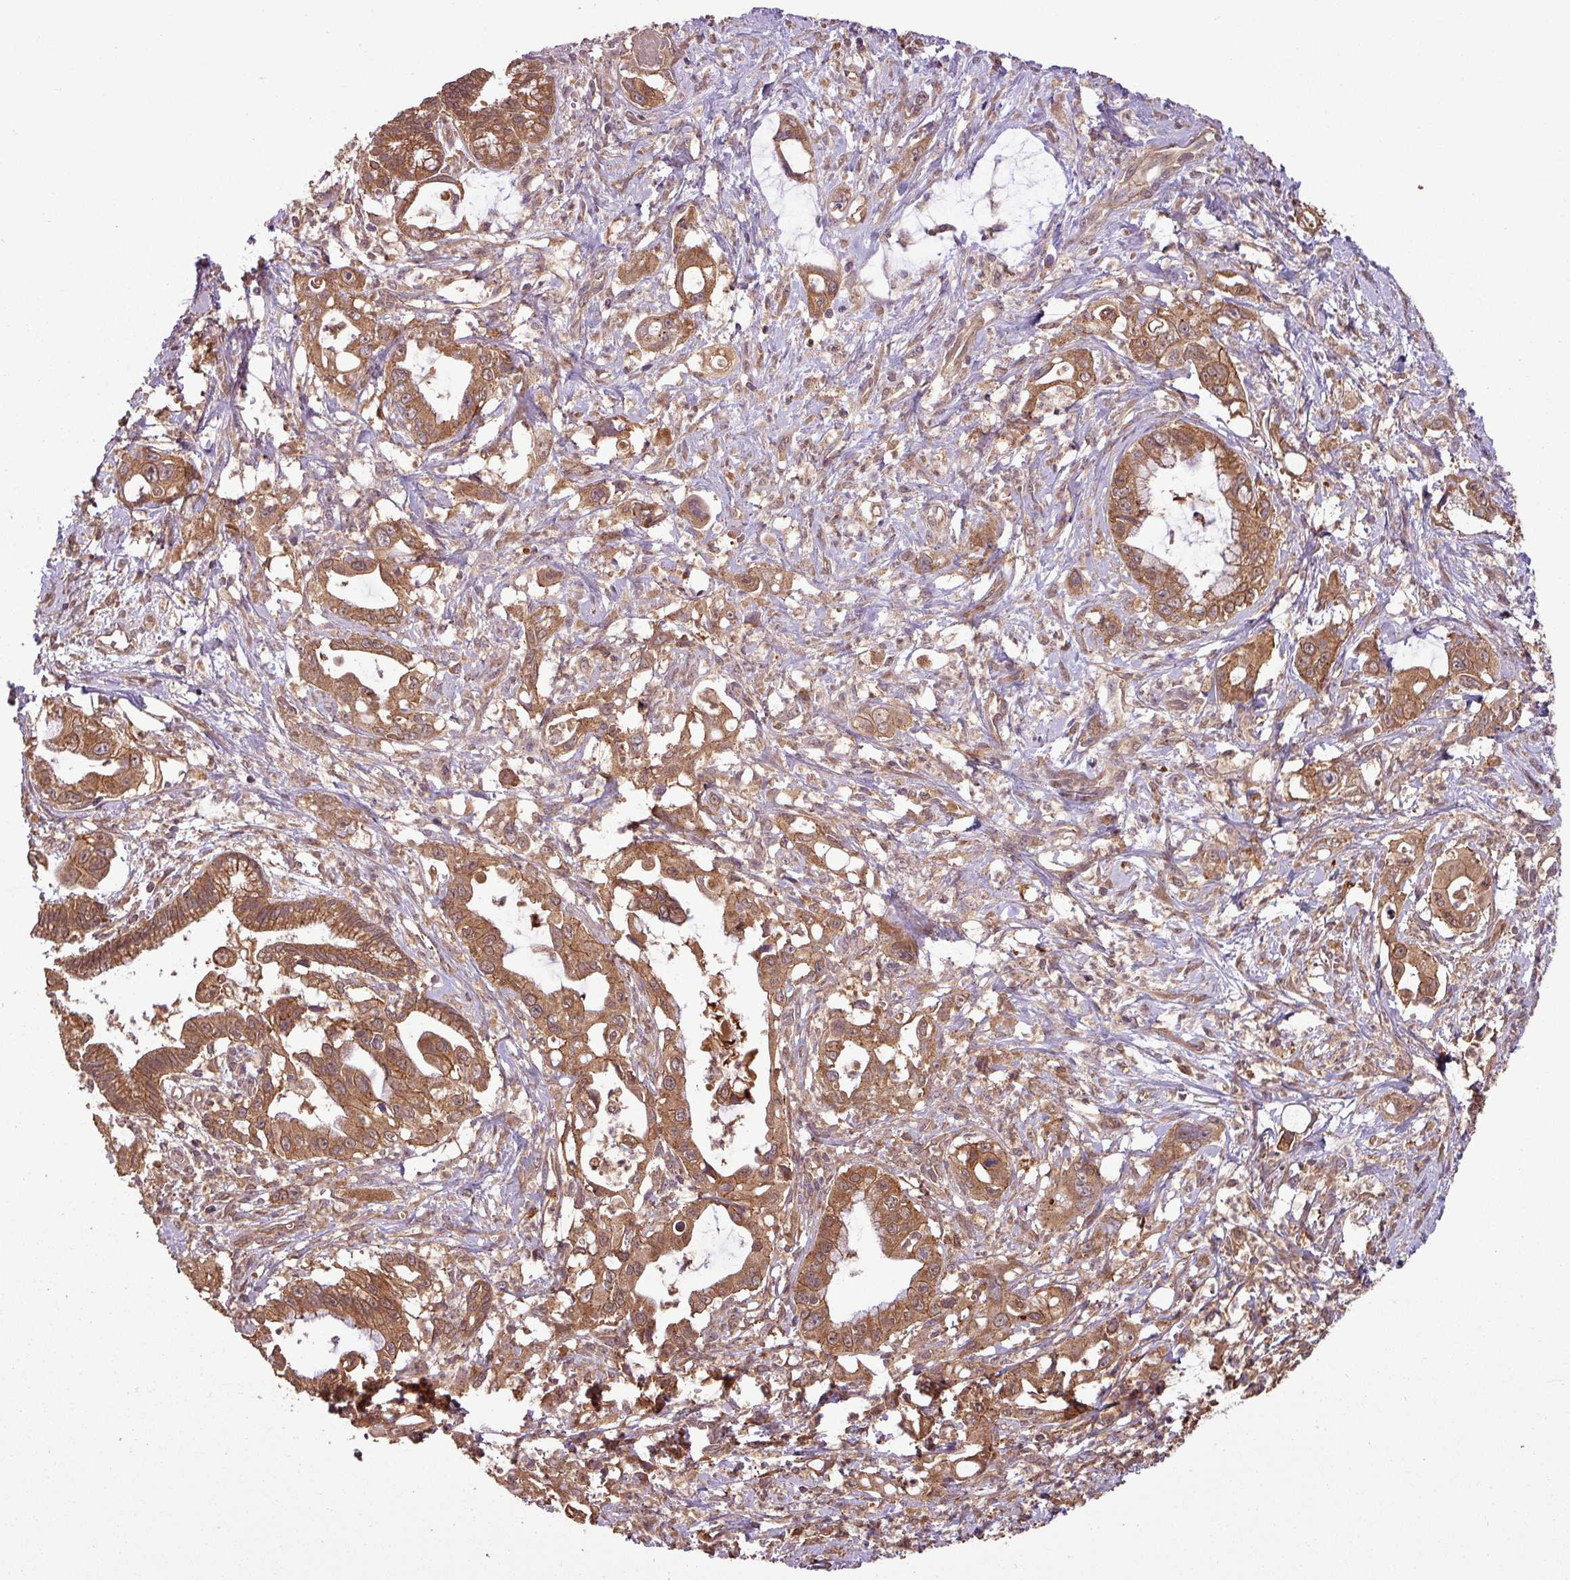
{"staining": {"intensity": "moderate", "quantity": ">75%", "location": "cytoplasmic/membranous"}, "tissue": "pancreatic cancer", "cell_type": "Tumor cells", "image_type": "cancer", "snomed": [{"axis": "morphology", "description": "Adenocarcinoma, NOS"}, {"axis": "topography", "description": "Pancreas"}], "caption": "Approximately >75% of tumor cells in pancreatic adenocarcinoma reveal moderate cytoplasmic/membranous protein positivity as visualized by brown immunohistochemical staining.", "gene": "NT5C3A", "patient": {"sex": "male", "age": 61}}